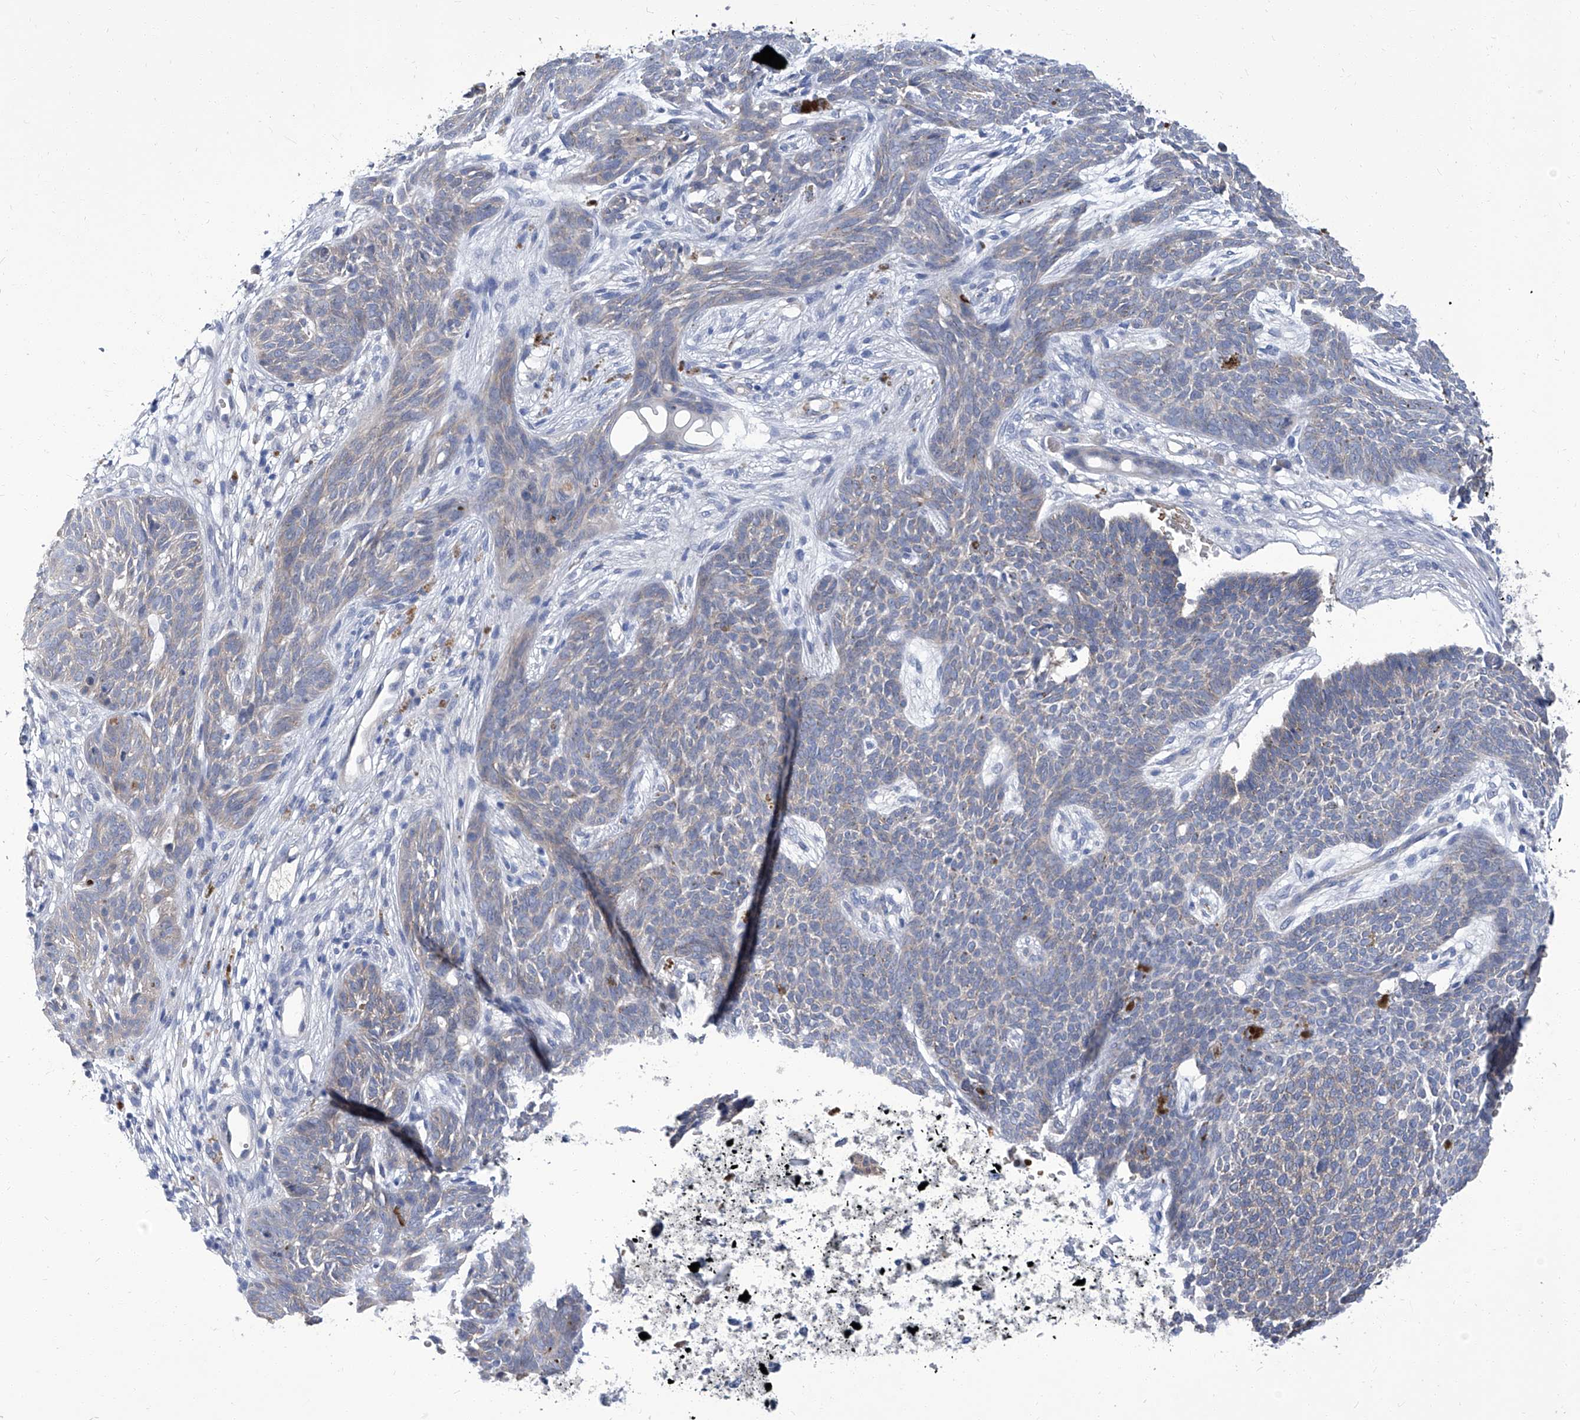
{"staining": {"intensity": "weak", "quantity": "<25%", "location": "cytoplasmic/membranous"}, "tissue": "skin cancer", "cell_type": "Tumor cells", "image_type": "cancer", "snomed": [{"axis": "morphology", "description": "Basal cell carcinoma"}, {"axis": "topography", "description": "Skin"}], "caption": "Immunohistochemistry (IHC) micrograph of neoplastic tissue: human skin basal cell carcinoma stained with DAB (3,3'-diaminobenzidine) reveals no significant protein expression in tumor cells. (DAB (3,3'-diaminobenzidine) immunohistochemistry, high magnification).", "gene": "PARD3", "patient": {"sex": "female", "age": 84}}